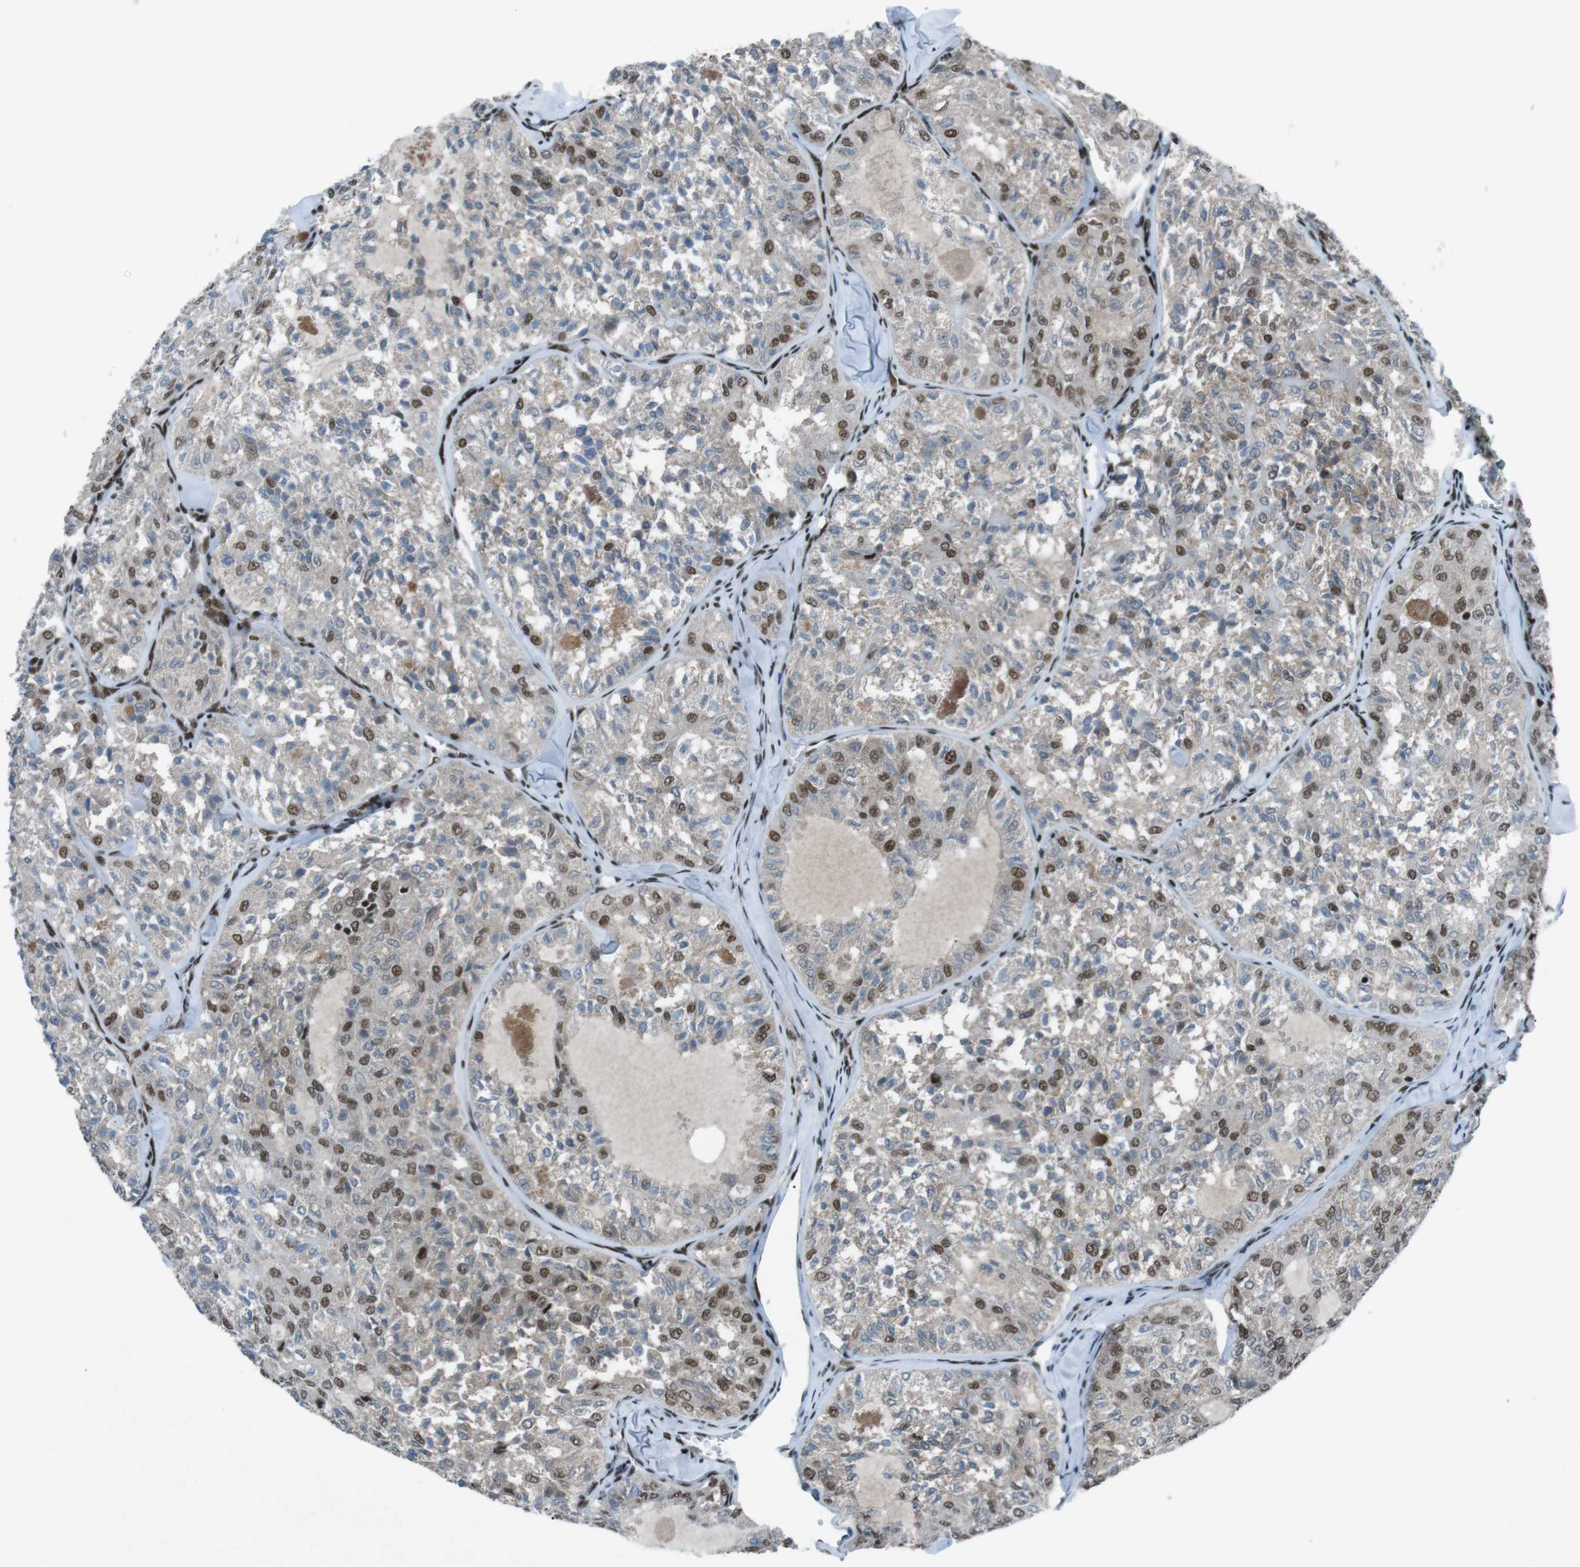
{"staining": {"intensity": "strong", "quantity": "25%-75%", "location": "nuclear"}, "tissue": "thyroid cancer", "cell_type": "Tumor cells", "image_type": "cancer", "snomed": [{"axis": "morphology", "description": "Follicular adenoma carcinoma, NOS"}, {"axis": "topography", "description": "Thyroid gland"}], "caption": "Immunohistochemistry (DAB (3,3'-diaminobenzidine)) staining of human follicular adenoma carcinoma (thyroid) reveals strong nuclear protein expression in about 25%-75% of tumor cells. The staining was performed using DAB (3,3'-diaminobenzidine) to visualize the protein expression in brown, while the nuclei were stained in blue with hematoxylin (Magnification: 20x).", "gene": "TAF1", "patient": {"sex": "male", "age": 75}}